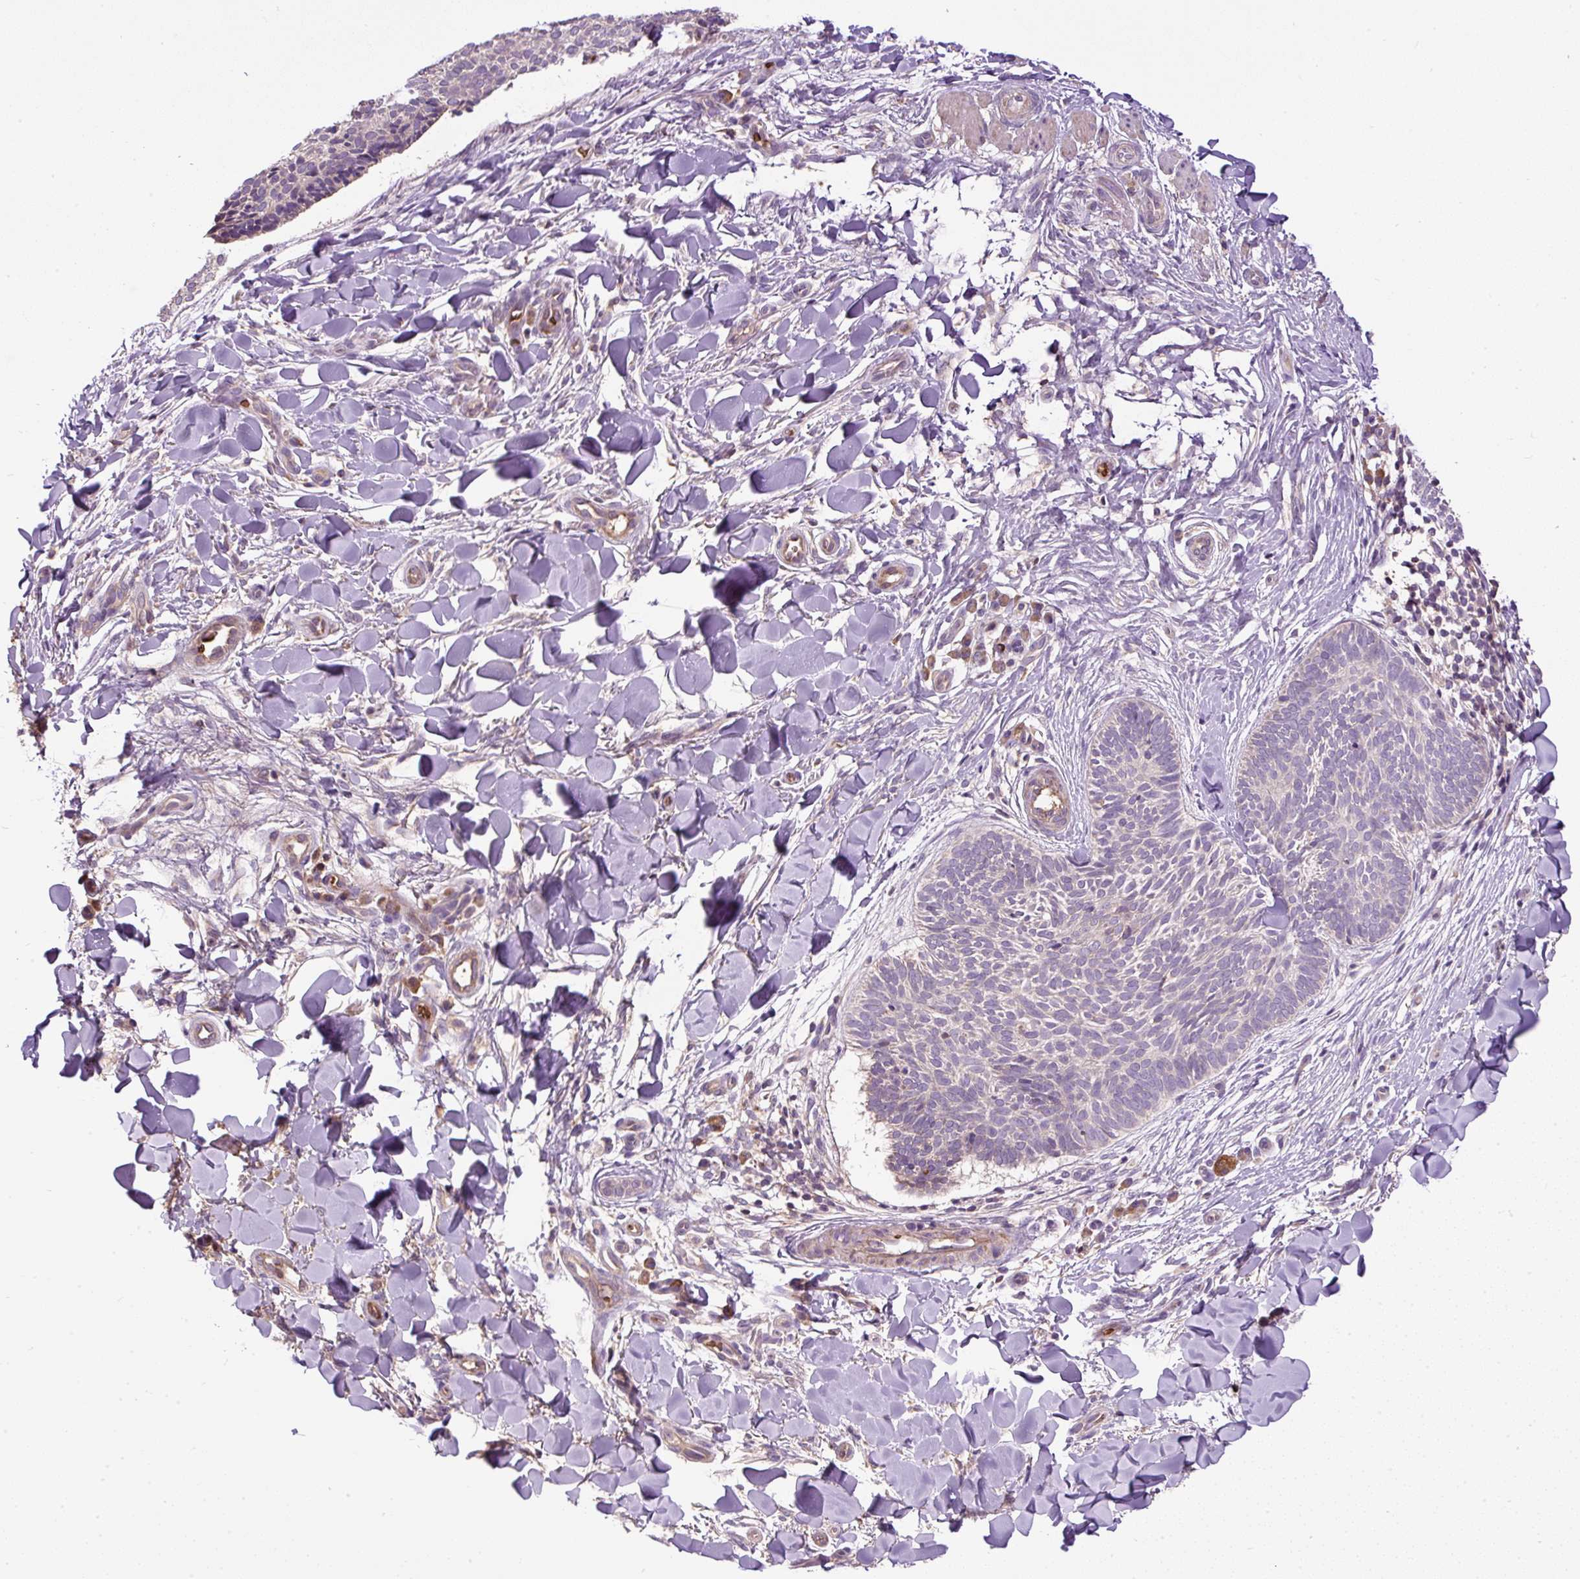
{"staining": {"intensity": "negative", "quantity": "none", "location": "none"}, "tissue": "skin cancer", "cell_type": "Tumor cells", "image_type": "cancer", "snomed": [{"axis": "morphology", "description": "Normal tissue, NOS"}, {"axis": "morphology", "description": "Basal cell carcinoma"}, {"axis": "topography", "description": "Skin"}], "caption": "High magnification brightfield microscopy of skin basal cell carcinoma stained with DAB (brown) and counterstained with hematoxylin (blue): tumor cells show no significant staining. Brightfield microscopy of immunohistochemistry stained with DAB (3,3'-diaminobenzidine) (brown) and hematoxylin (blue), captured at high magnification.", "gene": "CXCL13", "patient": {"sex": "male", "age": 50}}